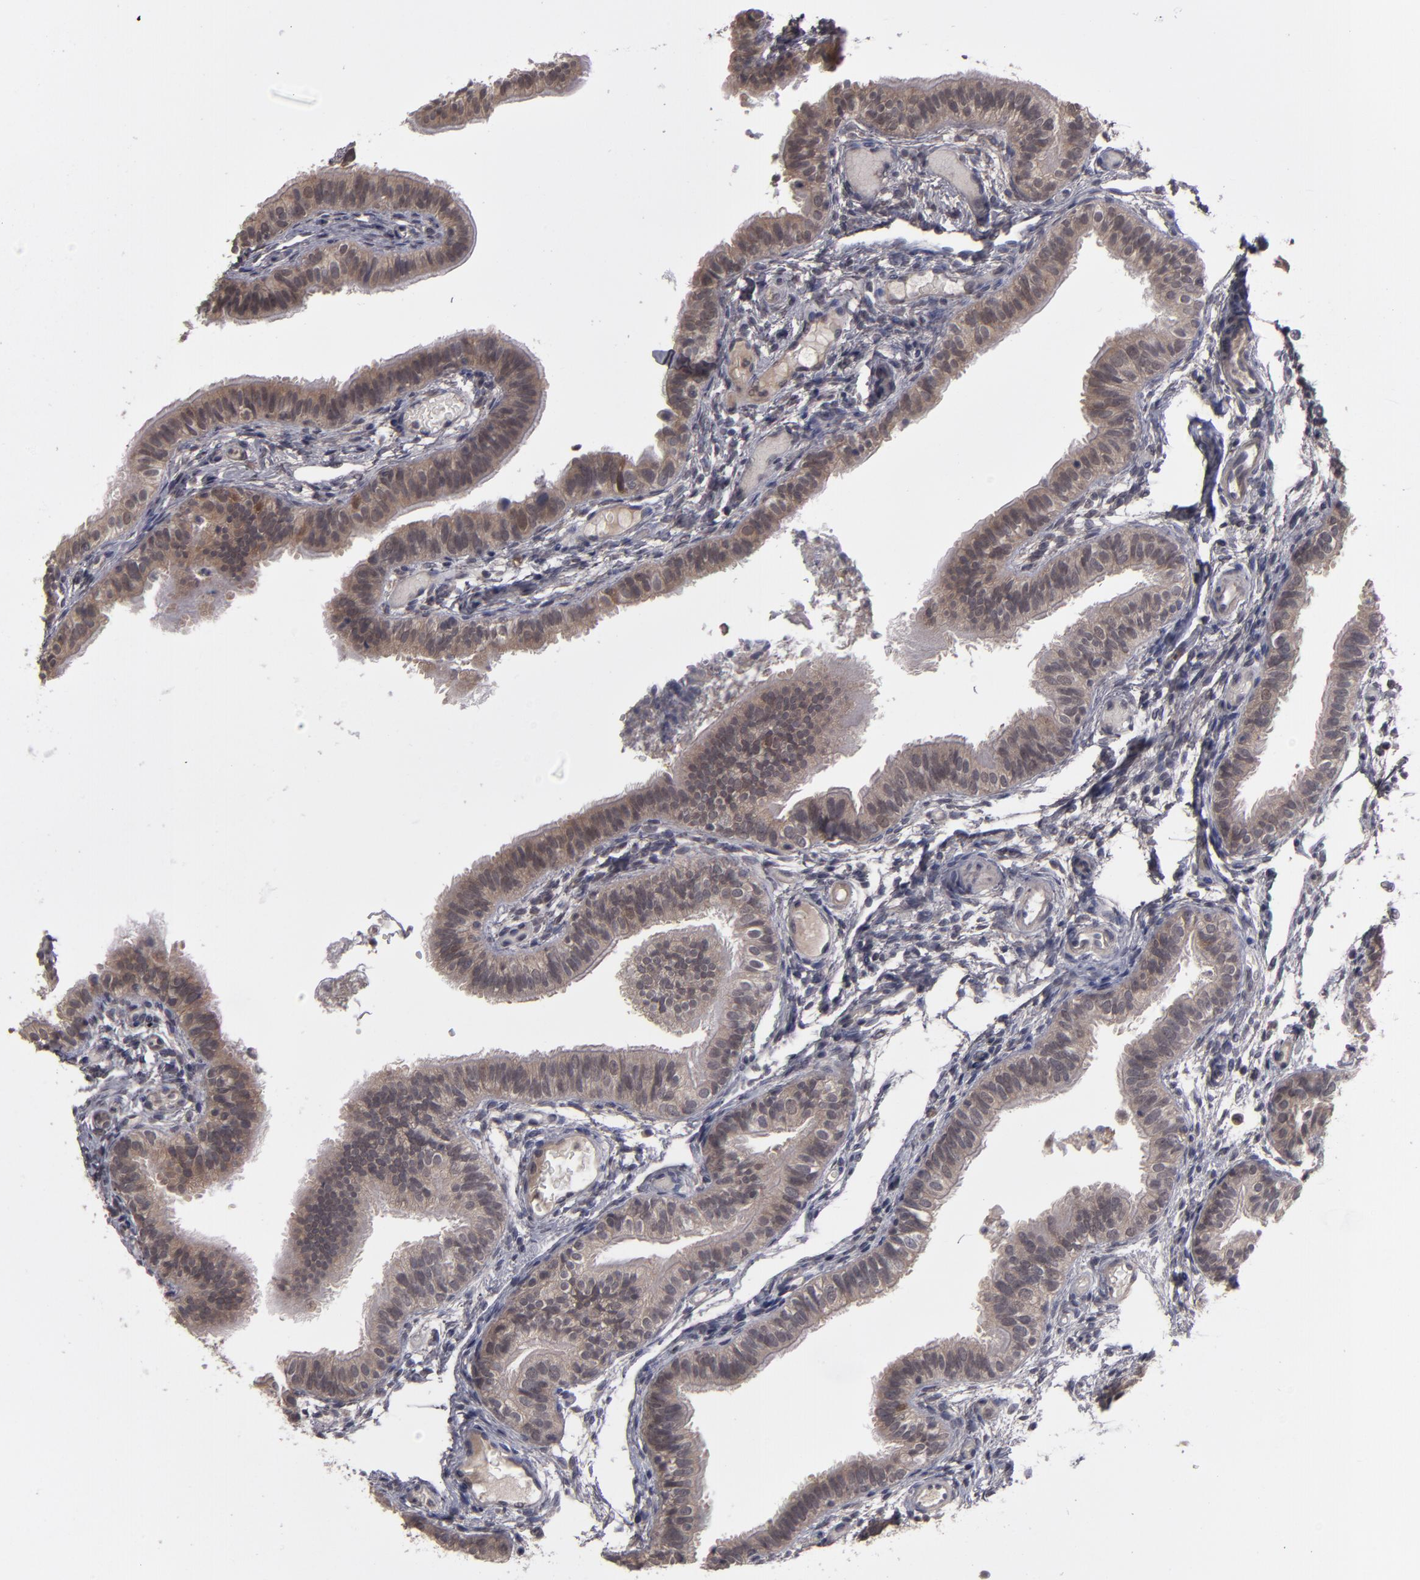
{"staining": {"intensity": "weak", "quantity": ">75%", "location": "cytoplasmic/membranous"}, "tissue": "fallopian tube", "cell_type": "Glandular cells", "image_type": "normal", "snomed": [{"axis": "morphology", "description": "Normal tissue, NOS"}, {"axis": "morphology", "description": "Dermoid, NOS"}, {"axis": "topography", "description": "Fallopian tube"}], "caption": "This histopathology image shows benign fallopian tube stained with immunohistochemistry (IHC) to label a protein in brown. The cytoplasmic/membranous of glandular cells show weak positivity for the protein. Nuclei are counter-stained blue.", "gene": "TYMS", "patient": {"sex": "female", "age": 33}}